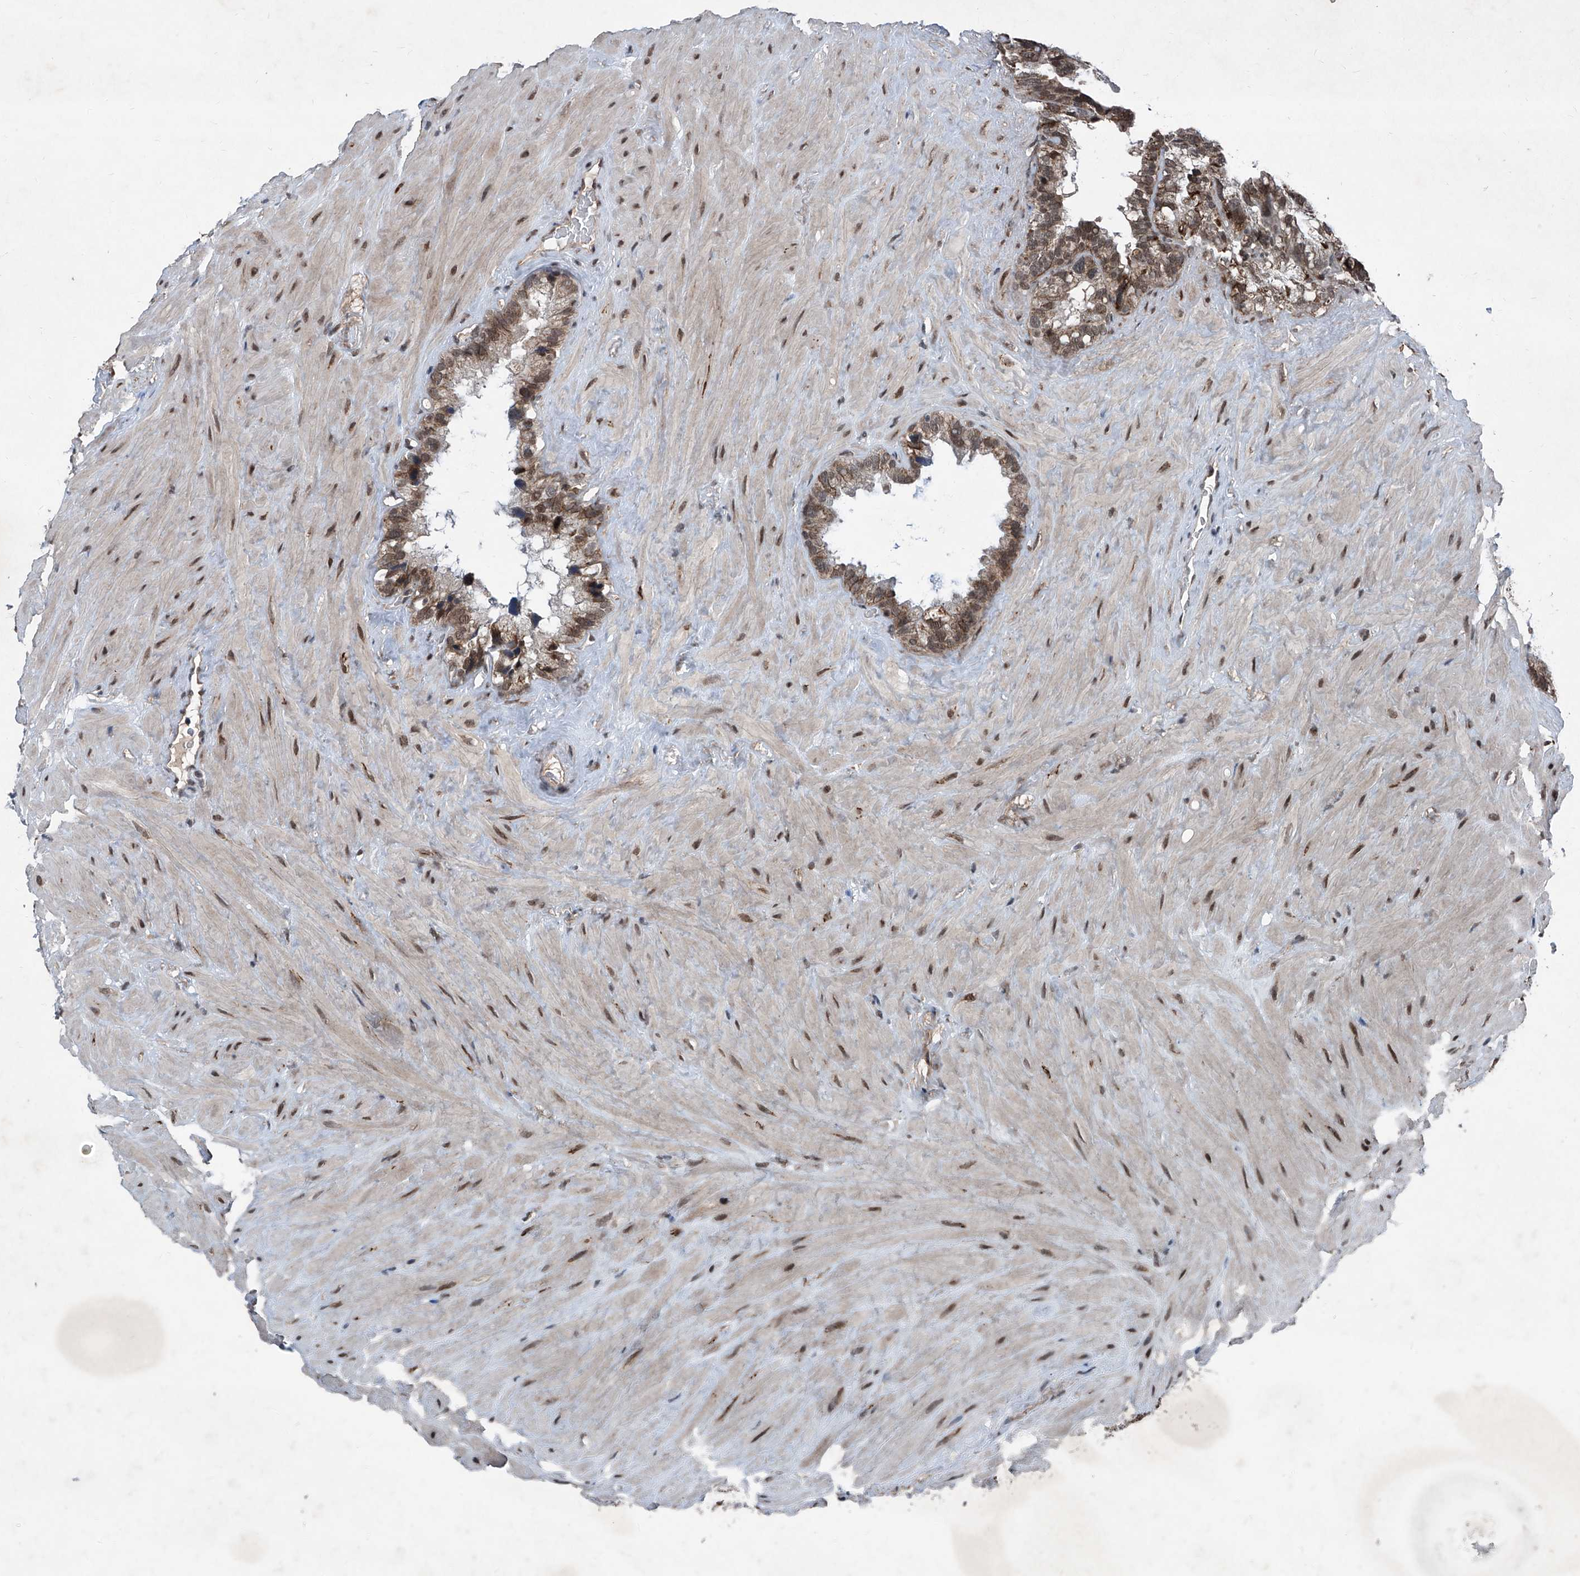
{"staining": {"intensity": "strong", "quantity": "25%-75%", "location": "cytoplasmic/membranous"}, "tissue": "seminal vesicle", "cell_type": "Glandular cells", "image_type": "normal", "snomed": [{"axis": "morphology", "description": "Normal tissue, NOS"}, {"axis": "topography", "description": "Prostate"}, {"axis": "topography", "description": "Seminal veicle"}], "caption": "An immunohistochemistry (IHC) photomicrograph of unremarkable tissue is shown. Protein staining in brown labels strong cytoplasmic/membranous positivity in seminal vesicle within glandular cells. The protein is shown in brown color, while the nuclei are stained blue.", "gene": "COA7", "patient": {"sex": "male", "age": 68}}